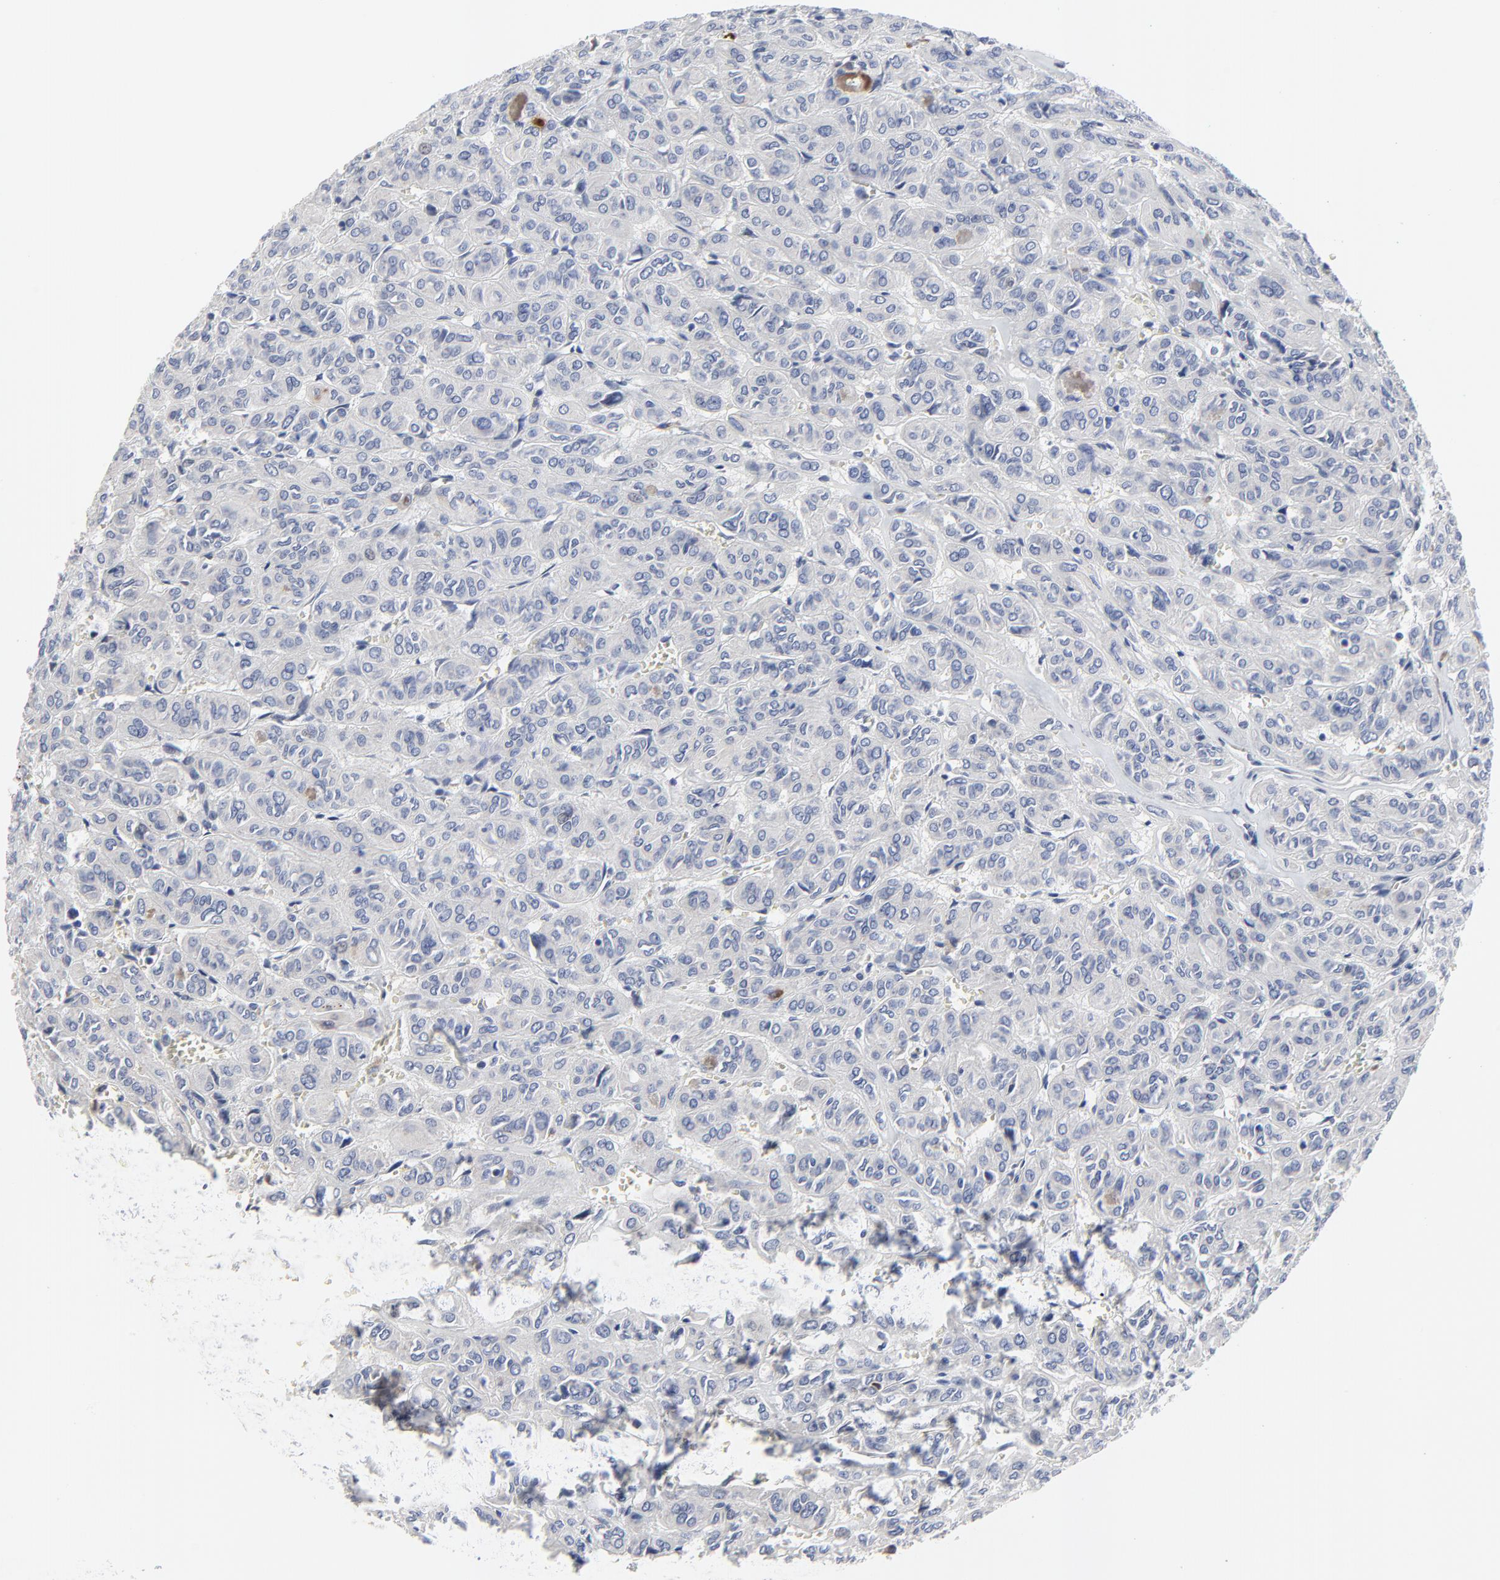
{"staining": {"intensity": "negative", "quantity": "none", "location": "none"}, "tissue": "thyroid cancer", "cell_type": "Tumor cells", "image_type": "cancer", "snomed": [{"axis": "morphology", "description": "Follicular adenoma carcinoma, NOS"}, {"axis": "topography", "description": "Thyroid gland"}], "caption": "High power microscopy image of an IHC micrograph of thyroid follicular adenoma carcinoma, revealing no significant positivity in tumor cells.", "gene": "NLGN3", "patient": {"sex": "female", "age": 71}}